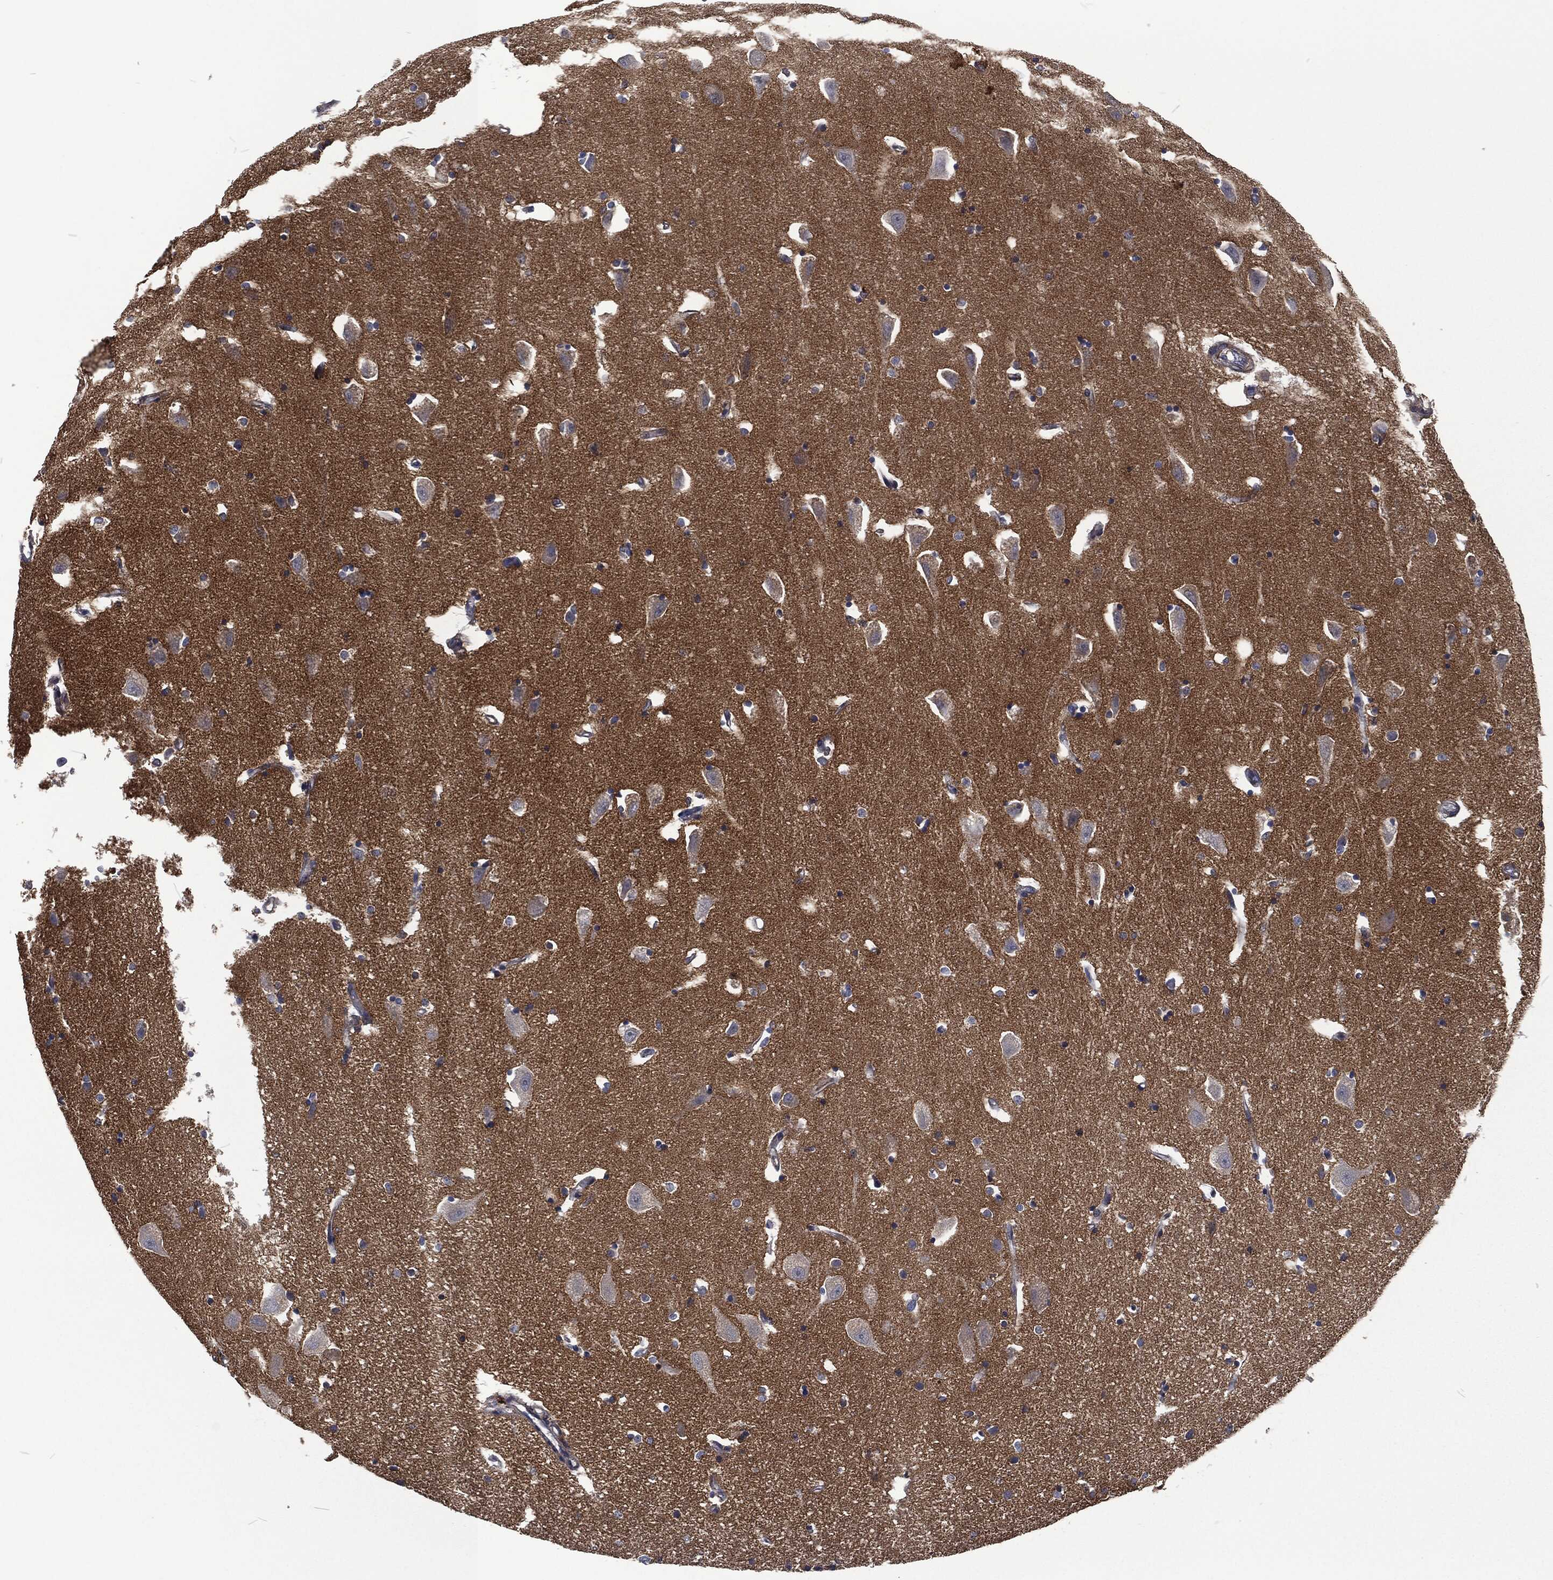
{"staining": {"intensity": "negative", "quantity": "none", "location": "none"}, "tissue": "hippocampus", "cell_type": "Glial cells", "image_type": "normal", "snomed": [{"axis": "morphology", "description": "Normal tissue, NOS"}, {"axis": "topography", "description": "Lateral ventricle wall"}, {"axis": "topography", "description": "Hippocampus"}], "caption": "This is an immunohistochemistry micrograph of benign hippocampus. There is no expression in glial cells.", "gene": "LGALS9", "patient": {"sex": "female", "age": 63}}